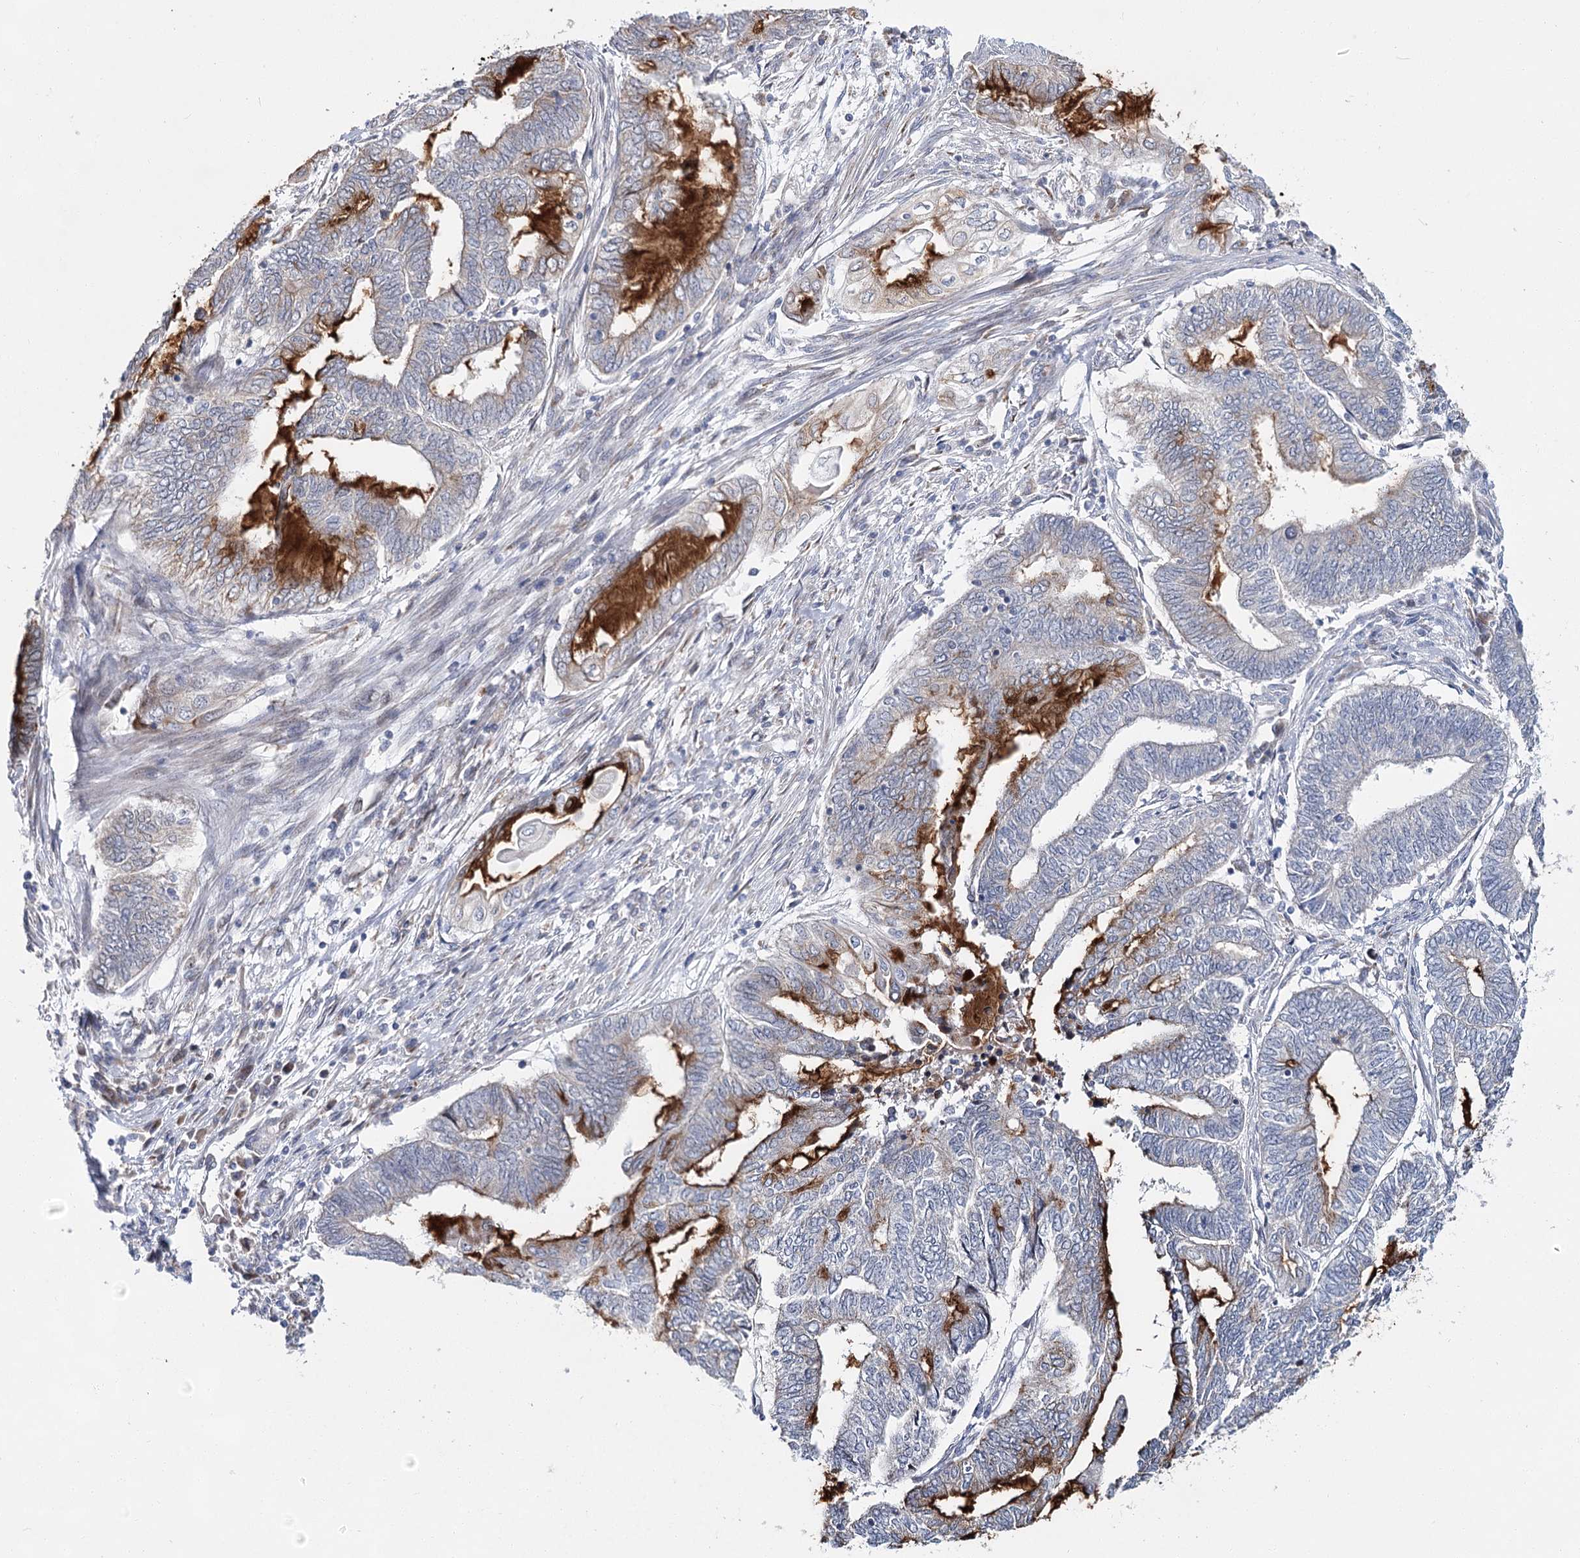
{"staining": {"intensity": "moderate", "quantity": "<25%", "location": "cytoplasmic/membranous"}, "tissue": "endometrial cancer", "cell_type": "Tumor cells", "image_type": "cancer", "snomed": [{"axis": "morphology", "description": "Adenocarcinoma, NOS"}, {"axis": "topography", "description": "Uterus"}, {"axis": "topography", "description": "Endometrium"}], "caption": "Human endometrial cancer stained with a brown dye shows moderate cytoplasmic/membranous positive positivity in about <25% of tumor cells.", "gene": "CPLANE1", "patient": {"sex": "female", "age": 70}}